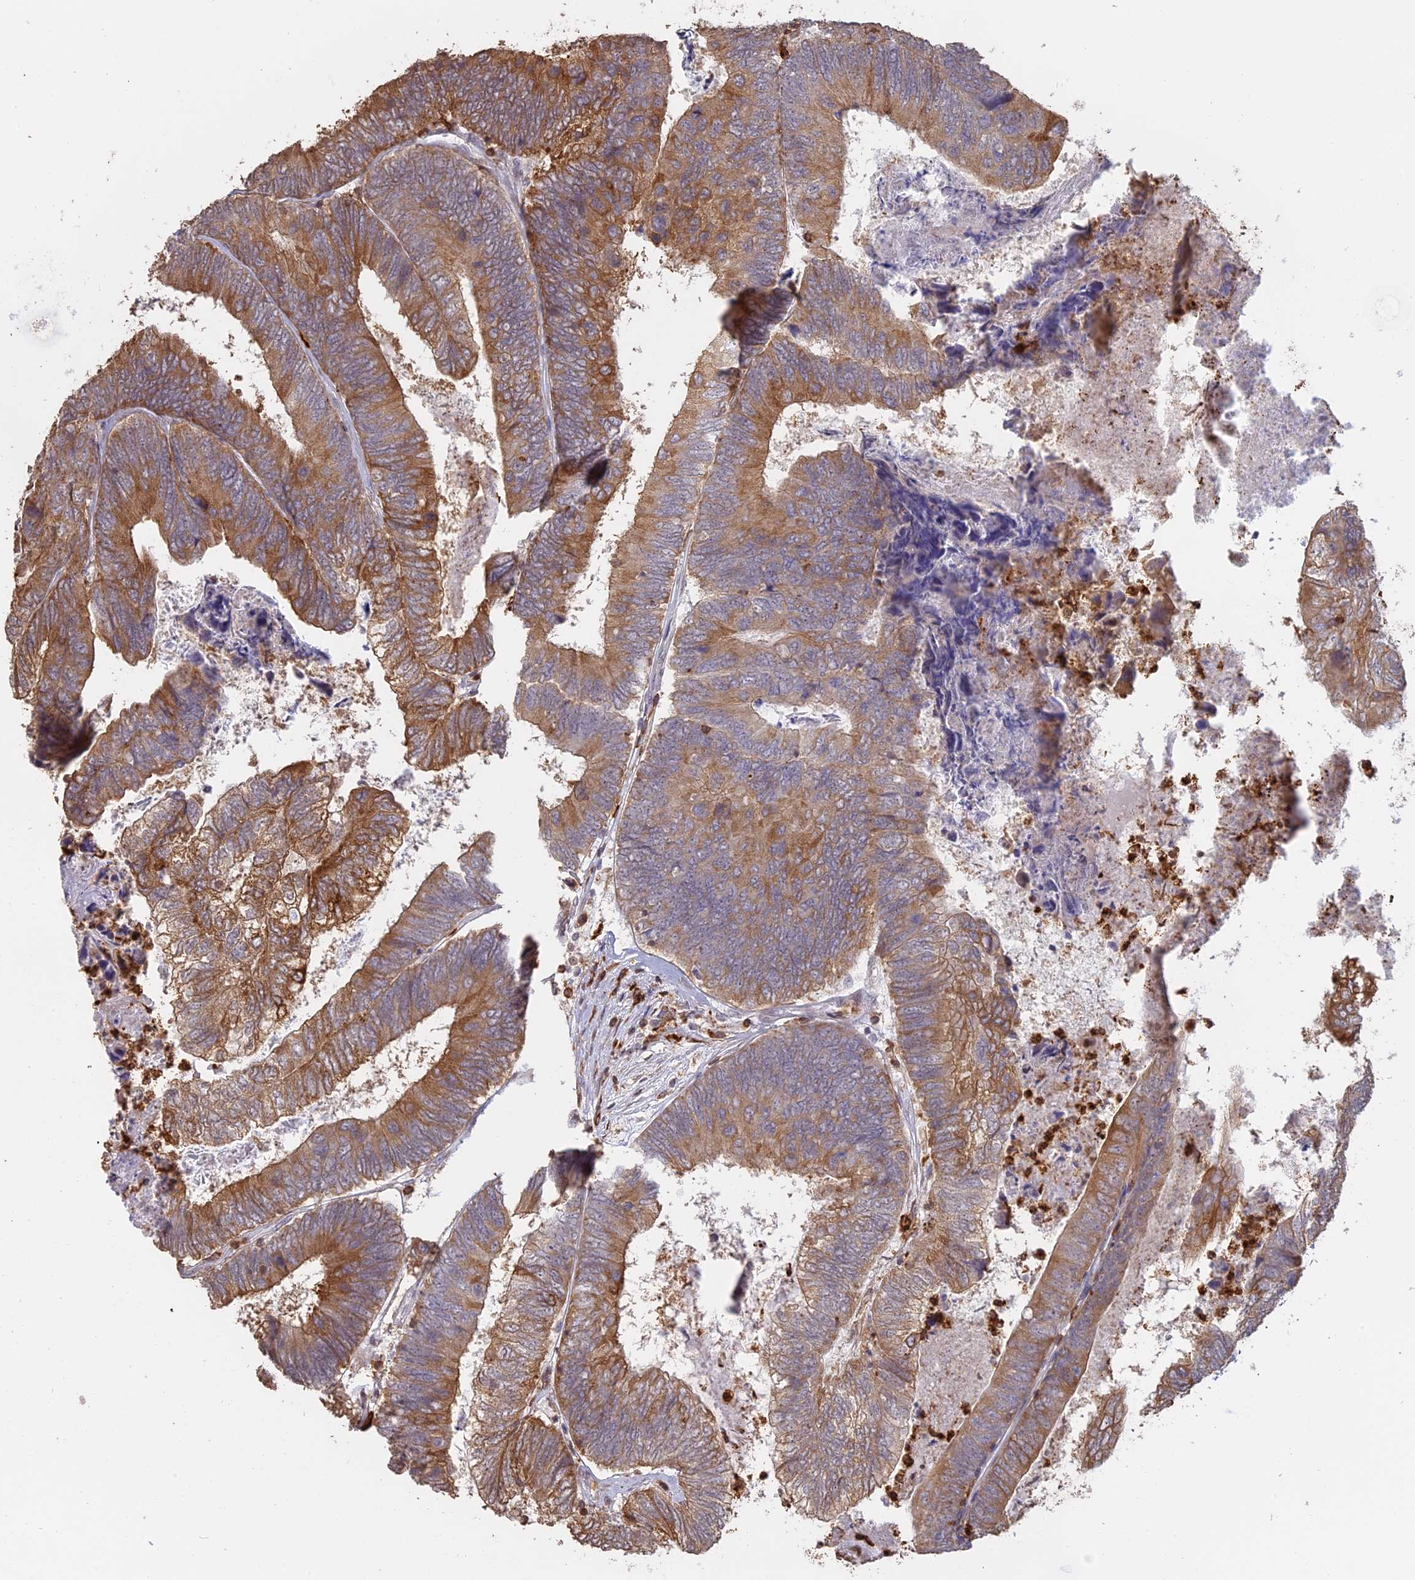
{"staining": {"intensity": "moderate", "quantity": ">75%", "location": "cytoplasmic/membranous"}, "tissue": "colorectal cancer", "cell_type": "Tumor cells", "image_type": "cancer", "snomed": [{"axis": "morphology", "description": "Adenocarcinoma, NOS"}, {"axis": "topography", "description": "Colon"}], "caption": "Moderate cytoplasmic/membranous protein positivity is seen in about >75% of tumor cells in colorectal cancer.", "gene": "APOBR", "patient": {"sex": "female", "age": 67}}